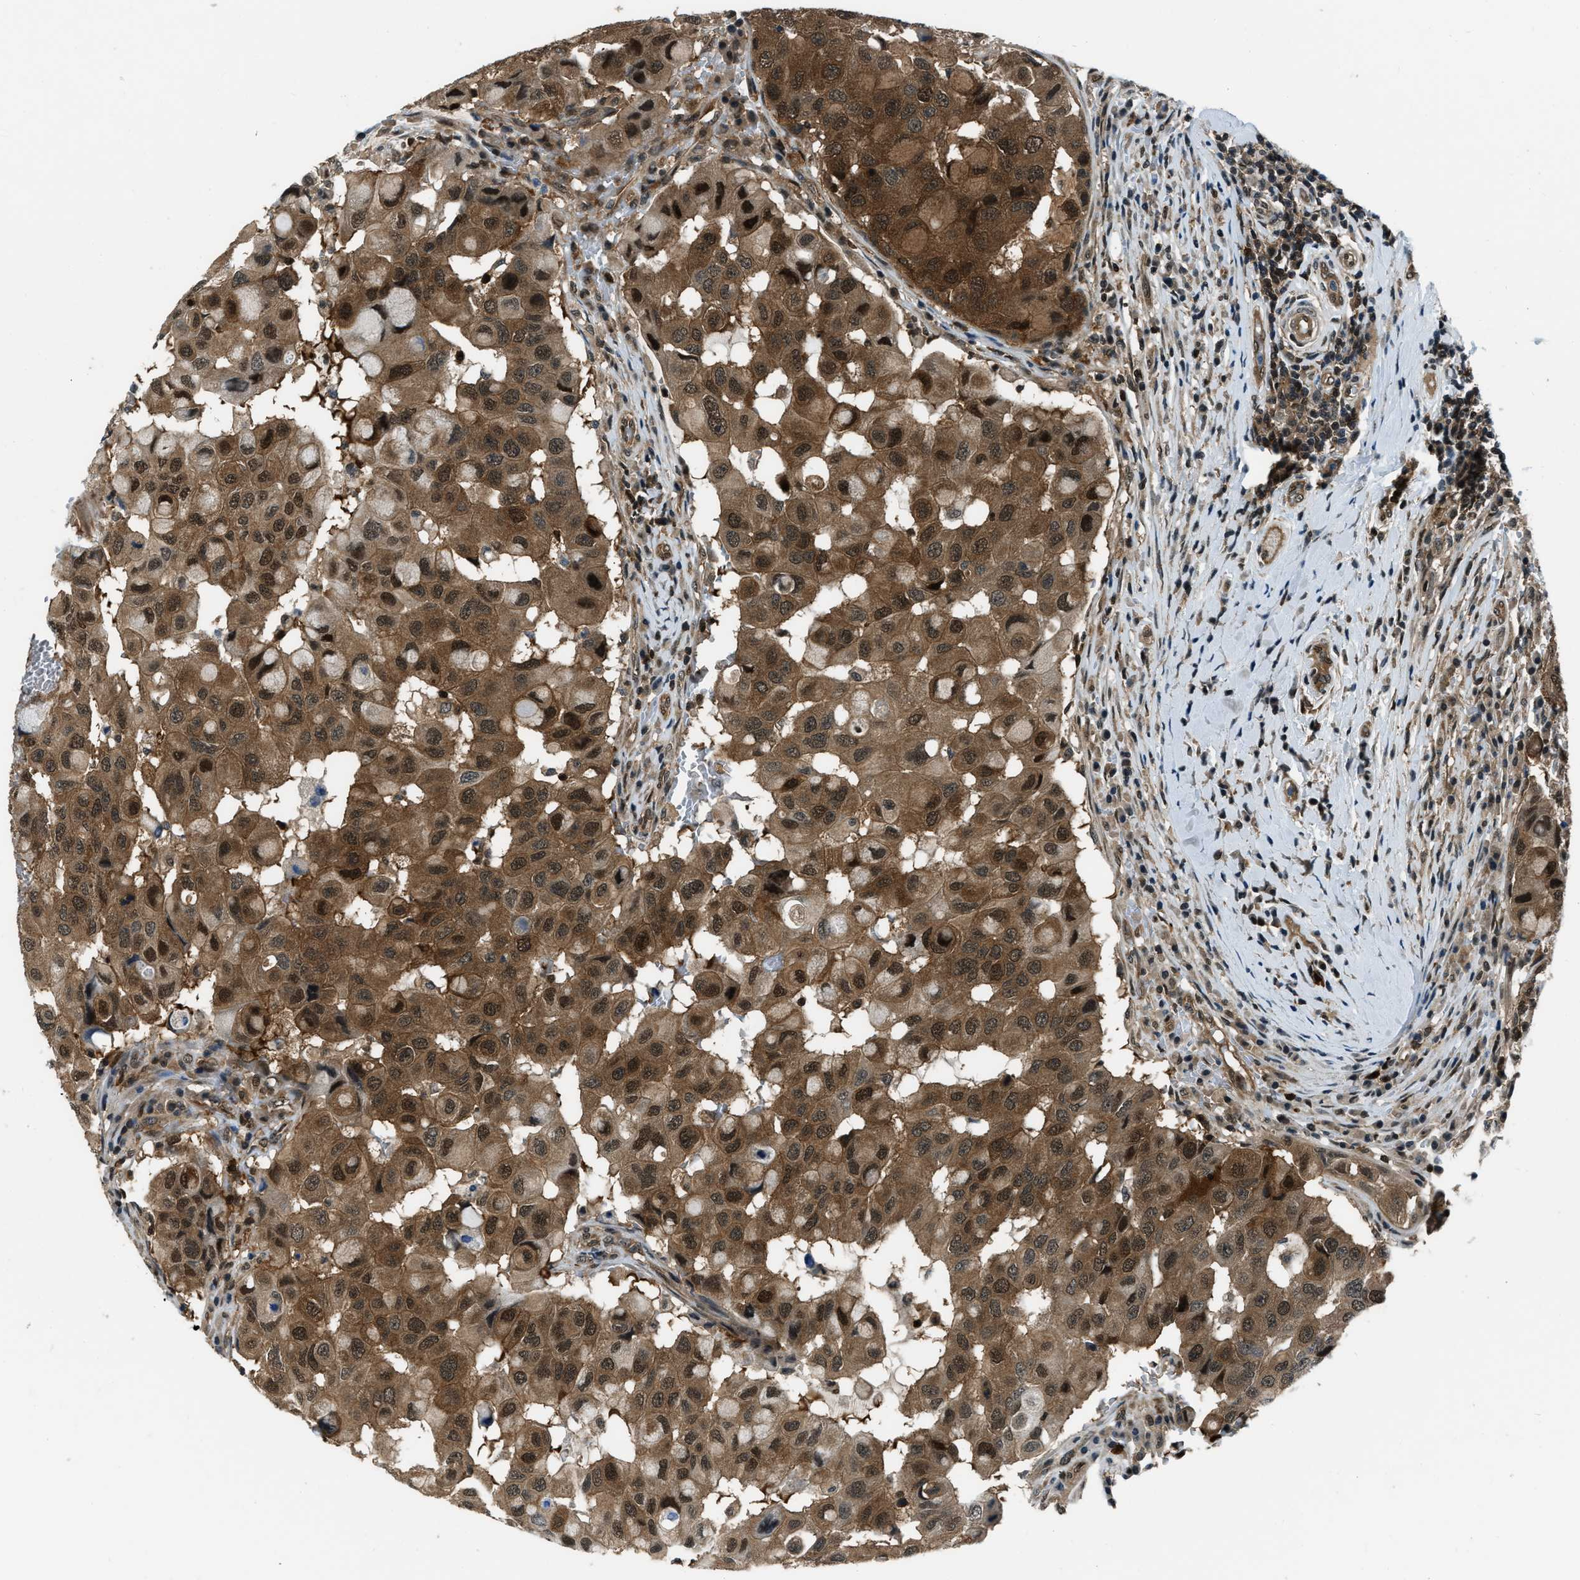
{"staining": {"intensity": "strong", "quantity": ">75%", "location": "cytoplasmic/membranous,nuclear"}, "tissue": "breast cancer", "cell_type": "Tumor cells", "image_type": "cancer", "snomed": [{"axis": "morphology", "description": "Duct carcinoma"}, {"axis": "topography", "description": "Breast"}], "caption": "Immunohistochemical staining of human breast cancer displays strong cytoplasmic/membranous and nuclear protein positivity in approximately >75% of tumor cells. (Stains: DAB (3,3'-diaminobenzidine) in brown, nuclei in blue, Microscopy: brightfield microscopy at high magnification).", "gene": "NUDCD3", "patient": {"sex": "female", "age": 27}}